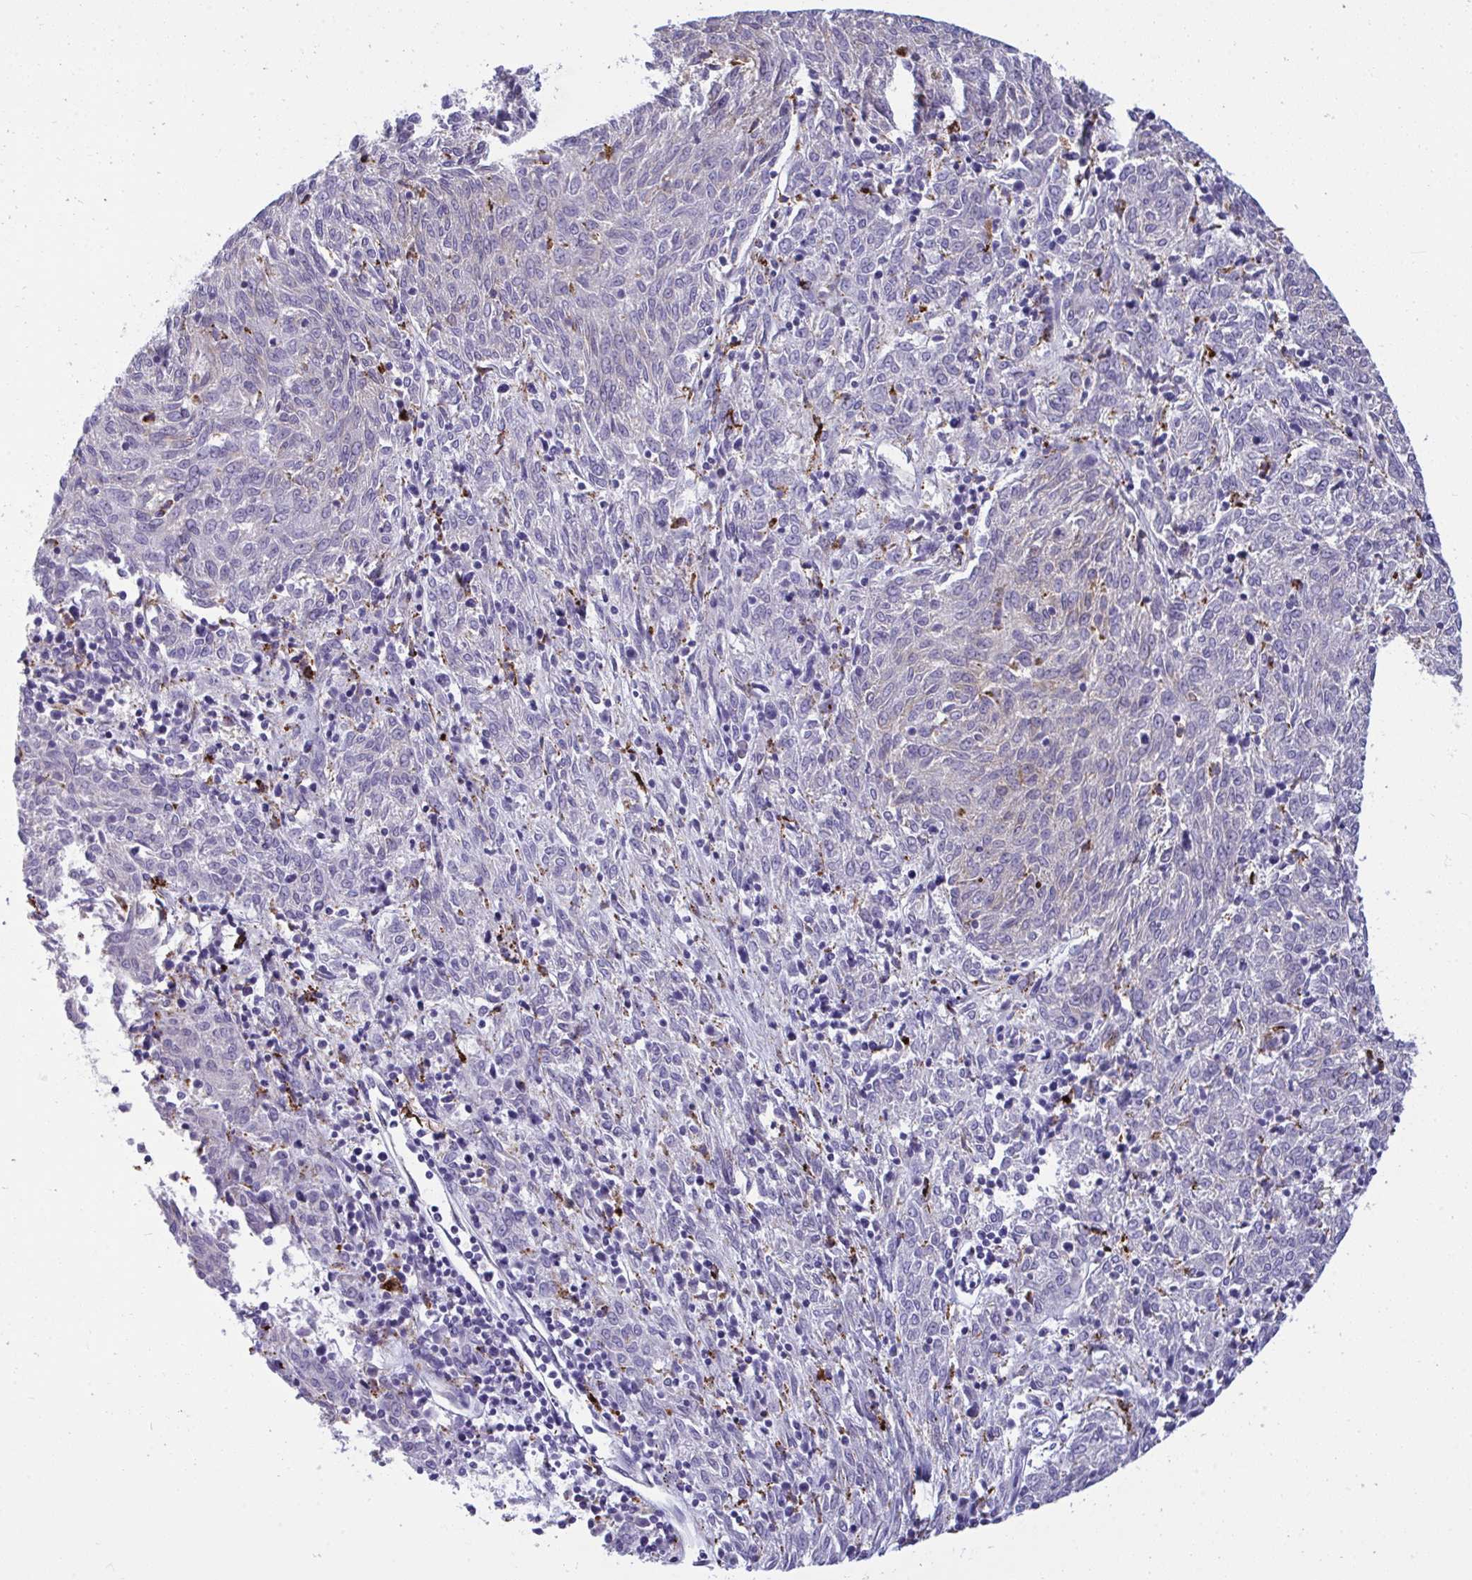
{"staining": {"intensity": "weak", "quantity": "<25%", "location": "cytoplasmic/membranous"}, "tissue": "melanoma", "cell_type": "Tumor cells", "image_type": "cancer", "snomed": [{"axis": "morphology", "description": "Malignant melanoma, NOS"}, {"axis": "topography", "description": "Skin"}], "caption": "Histopathology image shows no significant protein positivity in tumor cells of malignant melanoma. (DAB immunohistochemistry (IHC) with hematoxylin counter stain).", "gene": "CPVL", "patient": {"sex": "female", "age": 72}}